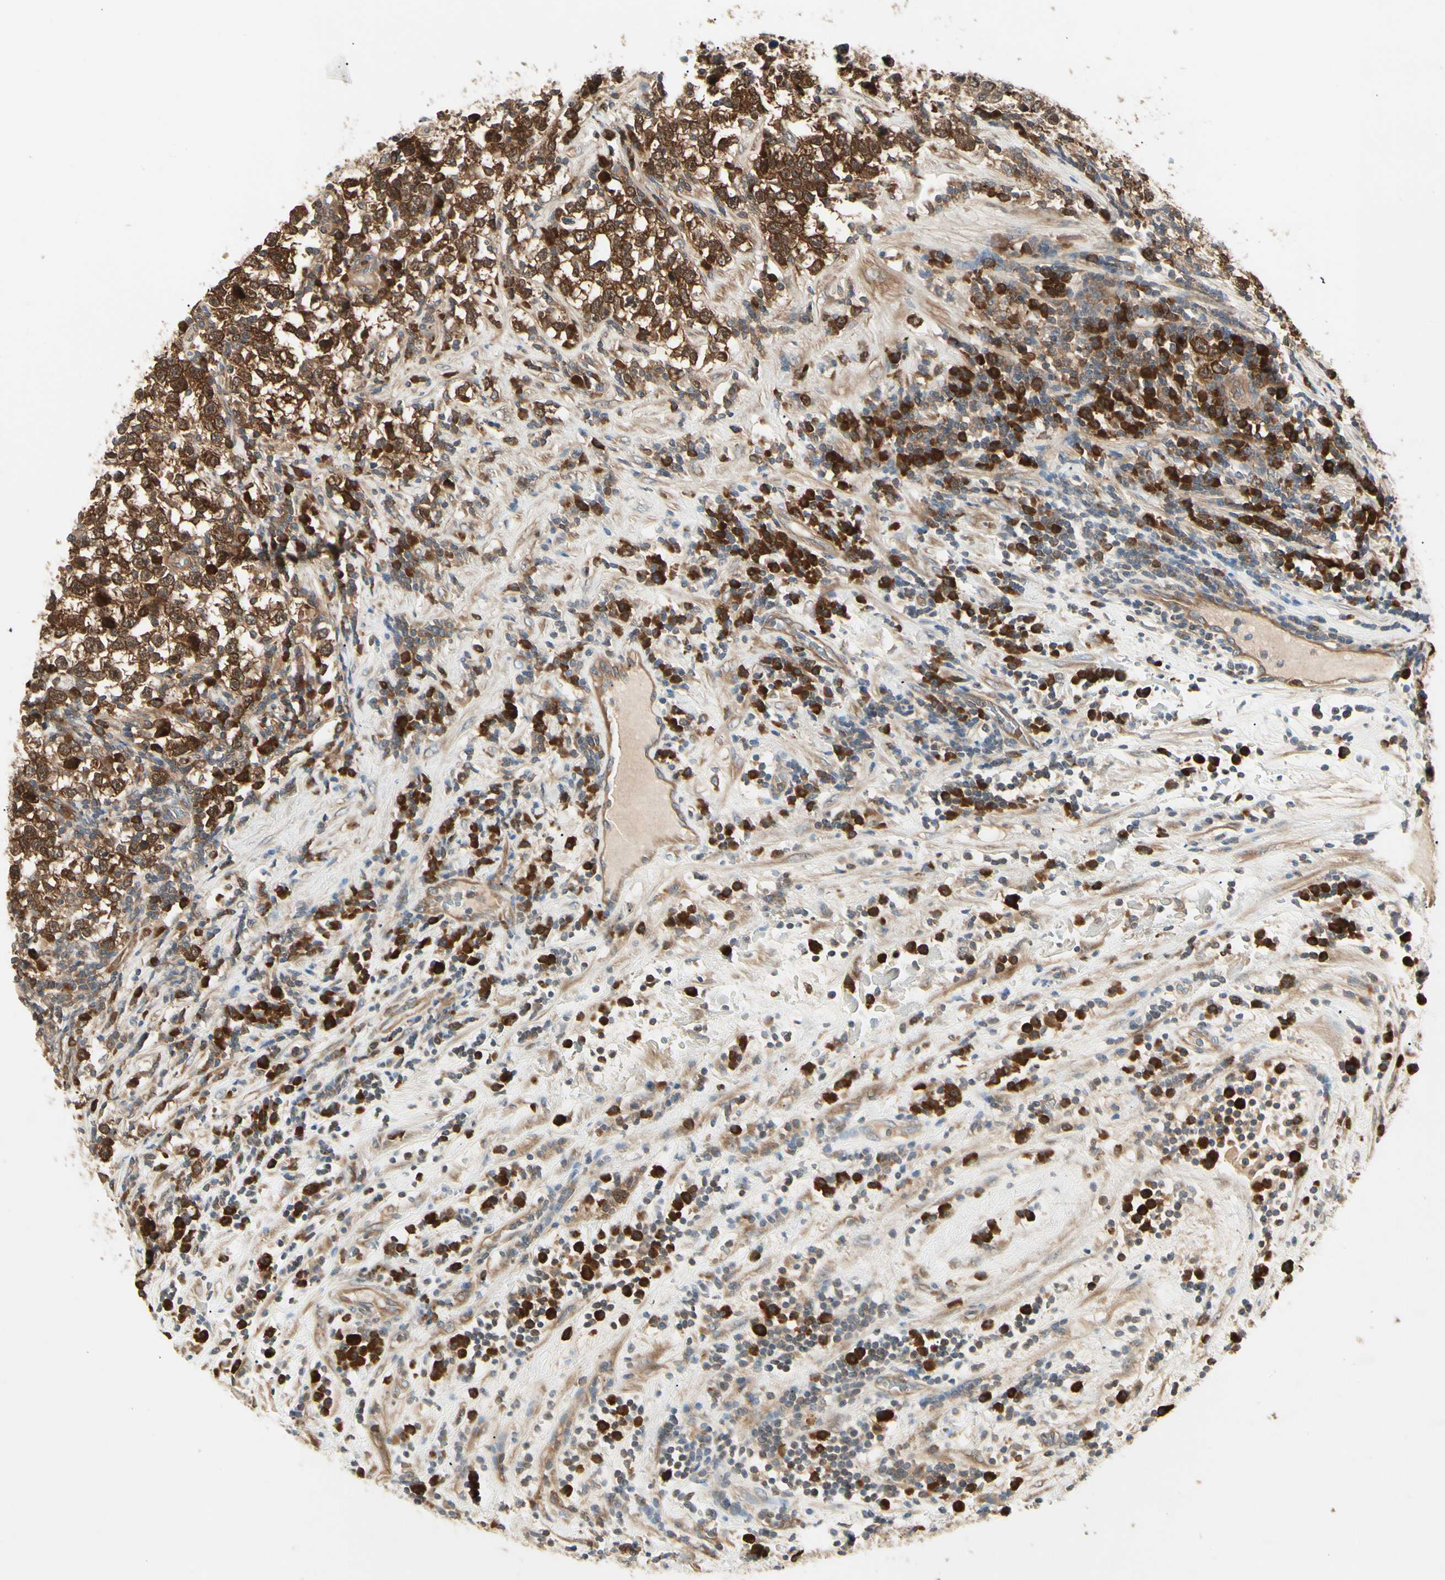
{"staining": {"intensity": "strong", "quantity": ">75%", "location": "cytoplasmic/membranous,nuclear"}, "tissue": "testis cancer", "cell_type": "Tumor cells", "image_type": "cancer", "snomed": [{"axis": "morphology", "description": "Seminoma, NOS"}, {"axis": "topography", "description": "Testis"}], "caption": "High-power microscopy captured an immunohistochemistry (IHC) photomicrograph of testis cancer, revealing strong cytoplasmic/membranous and nuclear expression in approximately >75% of tumor cells.", "gene": "NME1-NME2", "patient": {"sex": "male", "age": 43}}